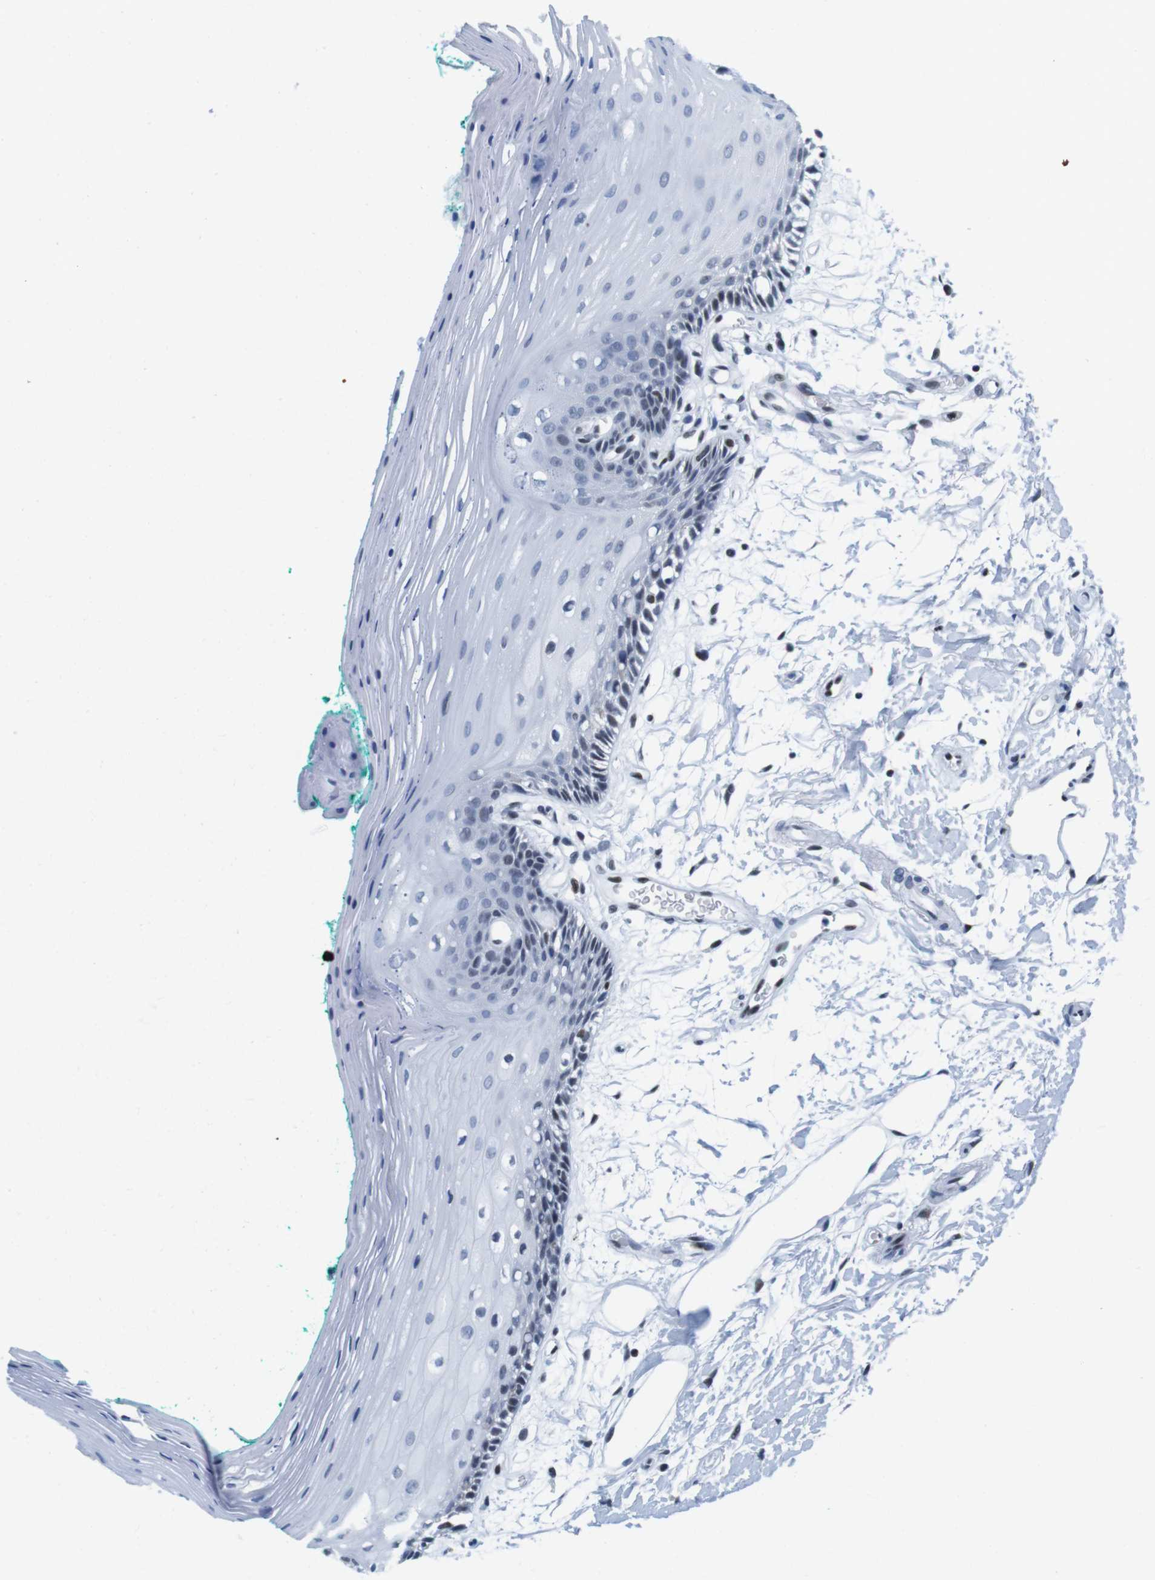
{"staining": {"intensity": "moderate", "quantity": "<25%", "location": "nuclear"}, "tissue": "oral mucosa", "cell_type": "Squamous epithelial cells", "image_type": "normal", "snomed": [{"axis": "morphology", "description": "Normal tissue, NOS"}, {"axis": "topography", "description": "Skeletal muscle"}, {"axis": "topography", "description": "Oral tissue"}, {"axis": "topography", "description": "Peripheral nerve tissue"}], "caption": "Moderate nuclear expression for a protein is identified in about <25% of squamous epithelial cells of normal oral mucosa using immunohistochemistry (IHC).", "gene": "IFI16", "patient": {"sex": "female", "age": 84}}